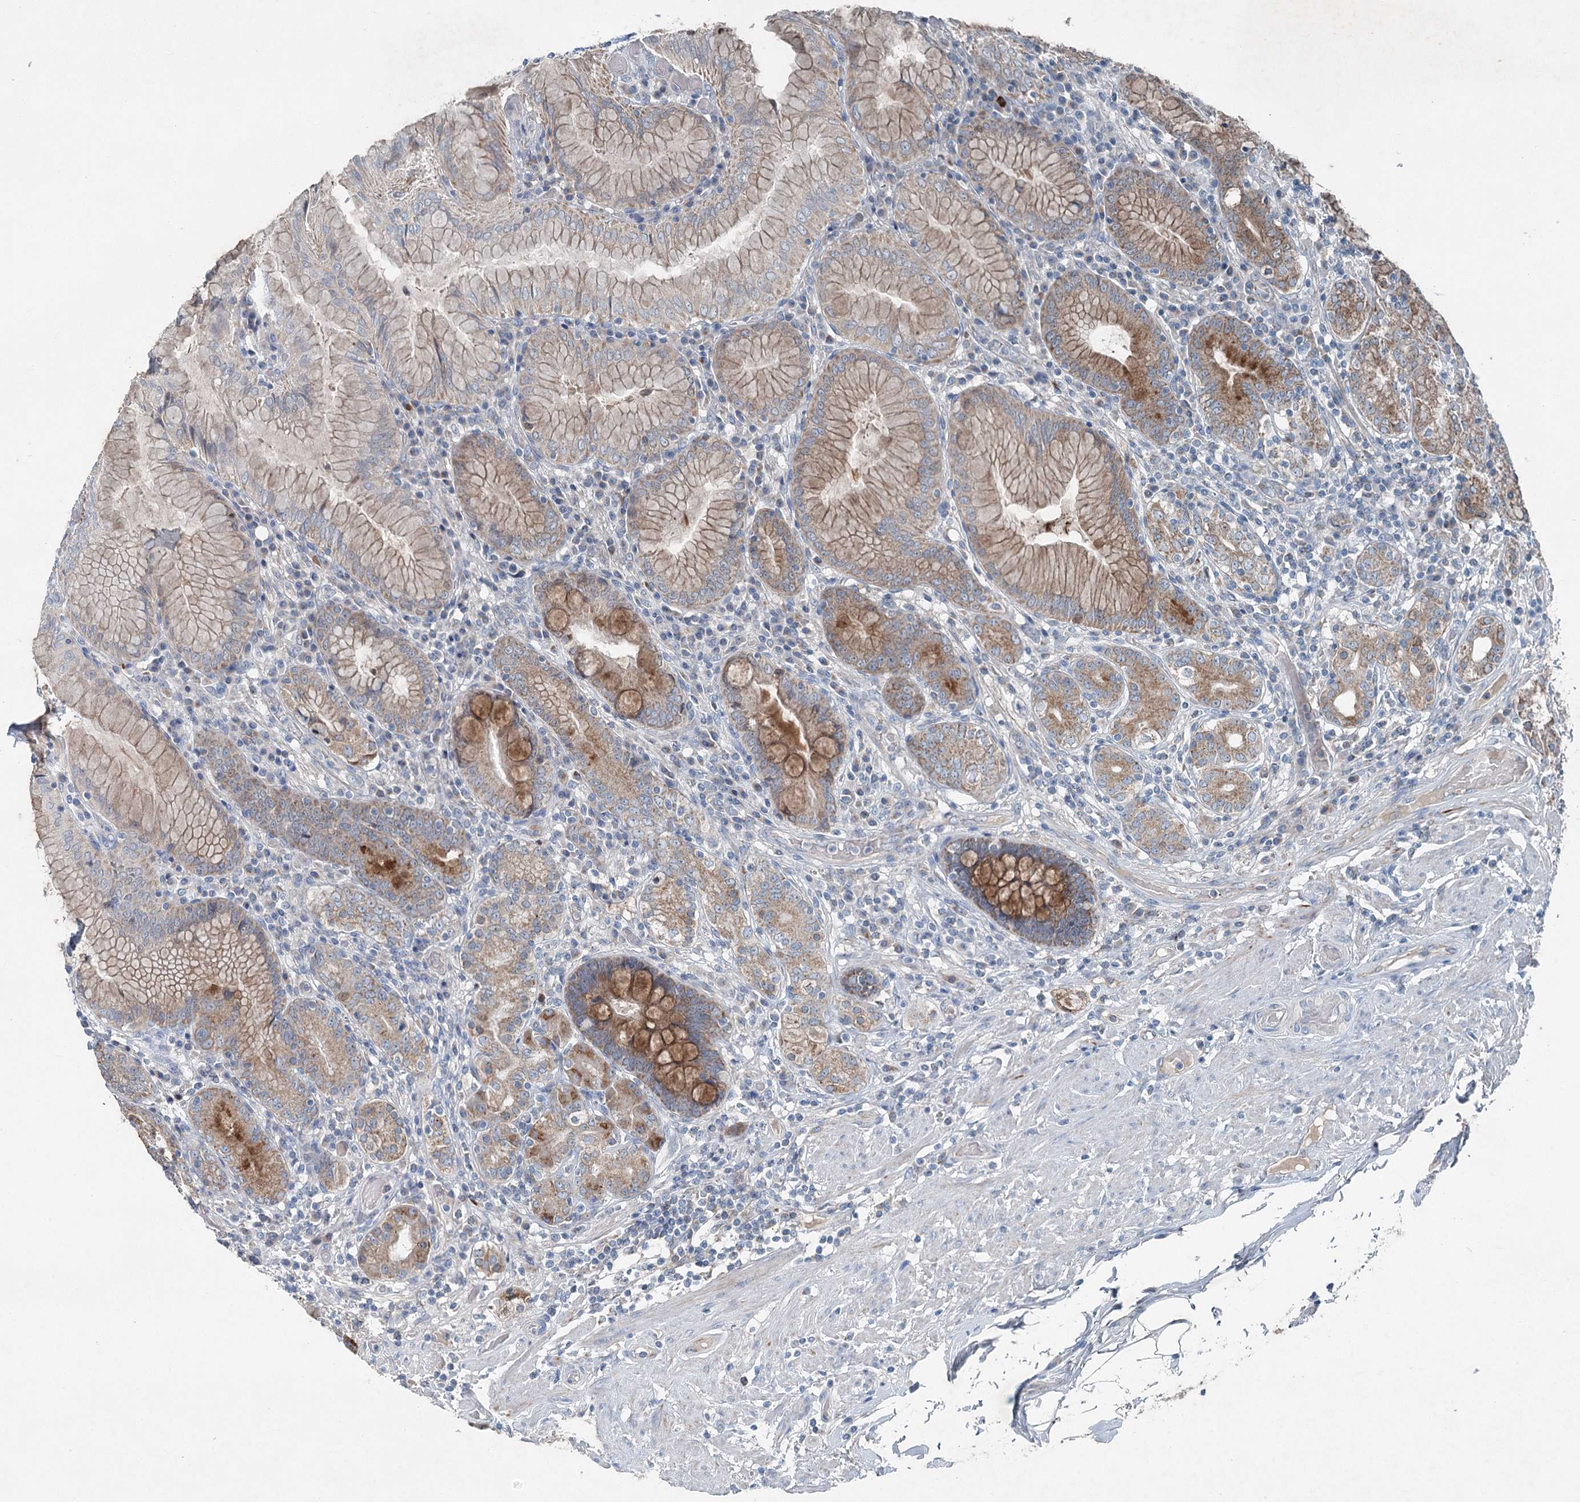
{"staining": {"intensity": "moderate", "quantity": ">75%", "location": "cytoplasmic/membranous"}, "tissue": "stomach", "cell_type": "Glandular cells", "image_type": "normal", "snomed": [{"axis": "morphology", "description": "Normal tissue, NOS"}, {"axis": "topography", "description": "Stomach, upper"}, {"axis": "topography", "description": "Stomach, lower"}], "caption": "A micrograph showing moderate cytoplasmic/membranous expression in approximately >75% of glandular cells in normal stomach, as visualized by brown immunohistochemical staining.", "gene": "CHCHD5", "patient": {"sex": "female", "age": 76}}